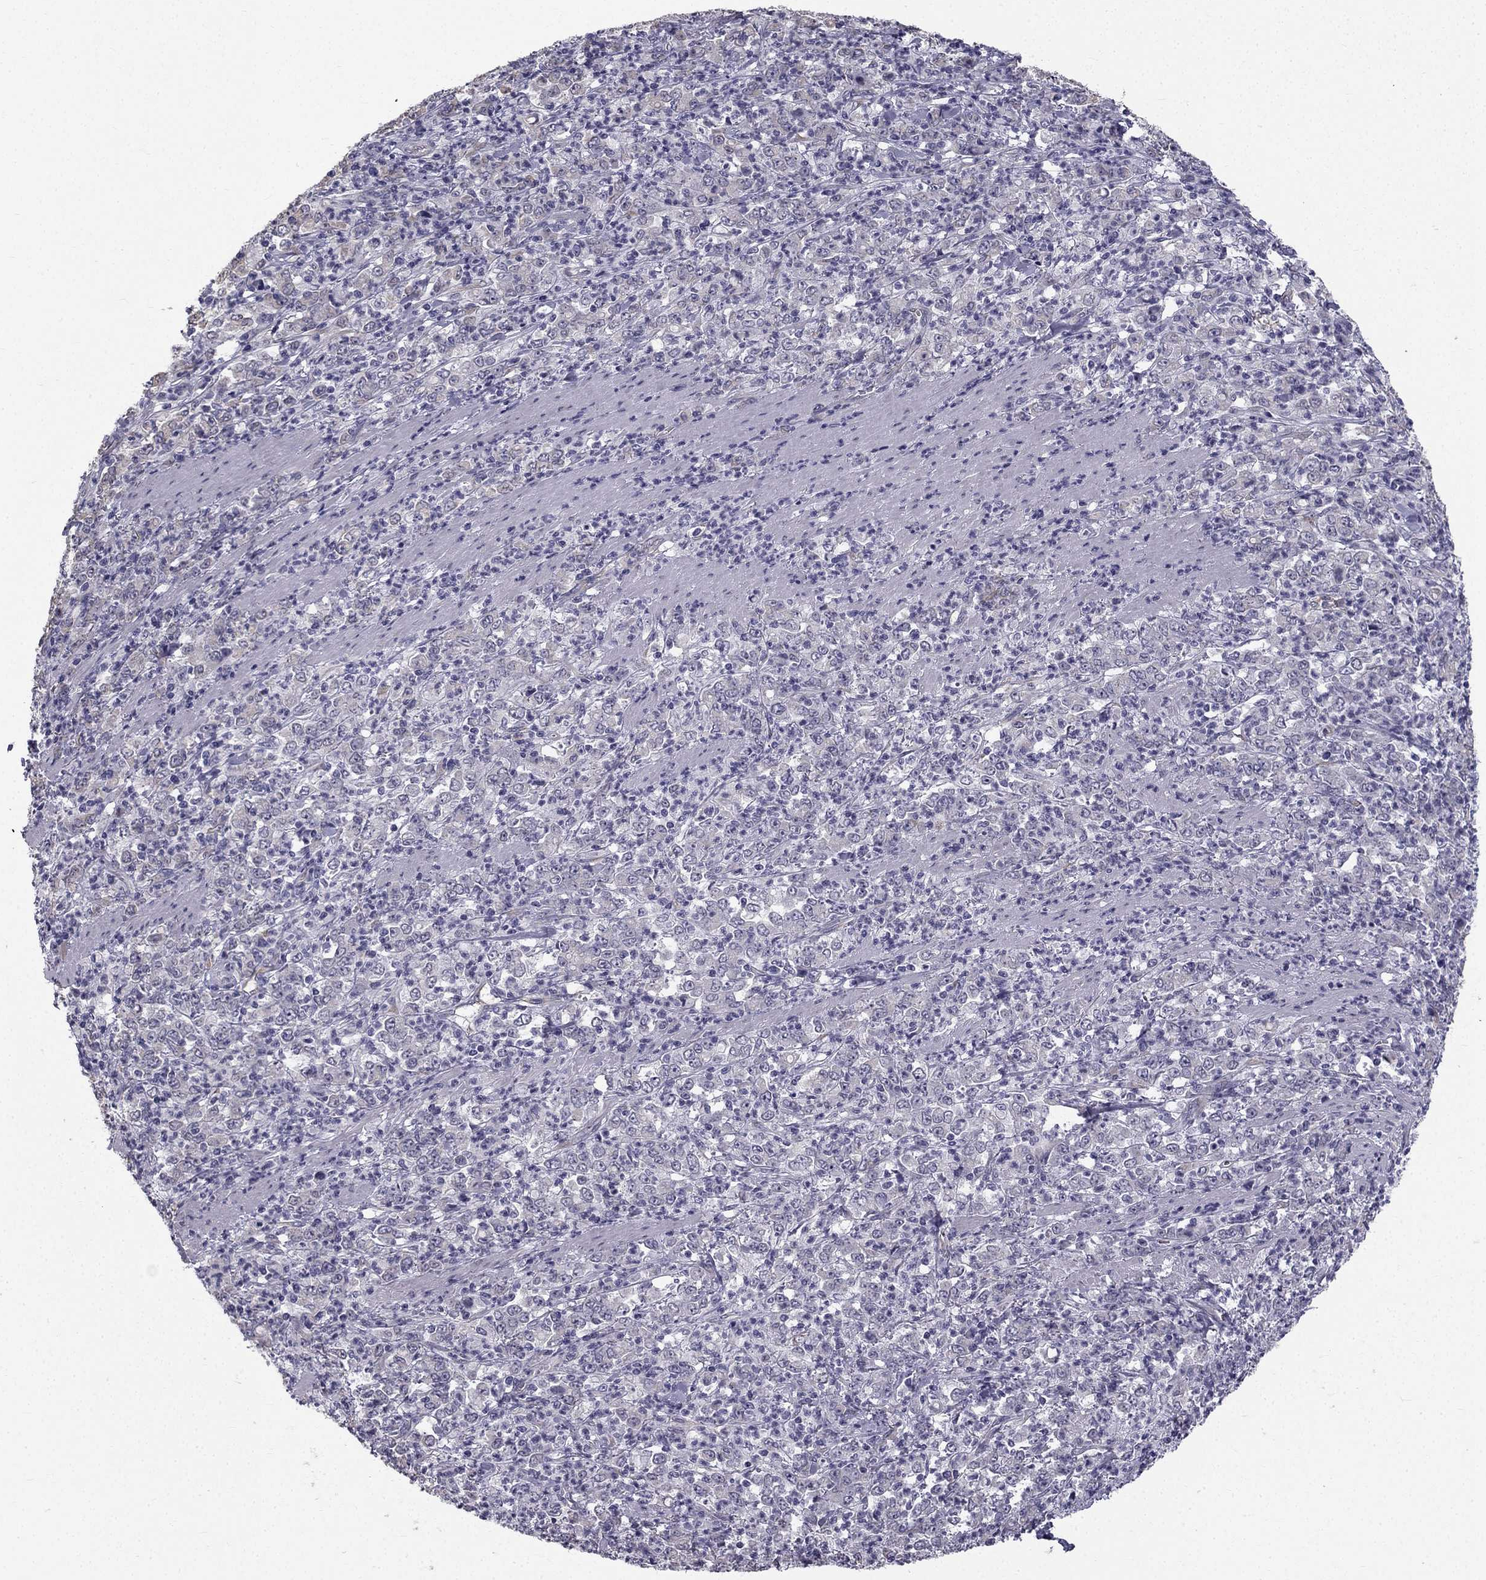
{"staining": {"intensity": "negative", "quantity": "none", "location": "none"}, "tissue": "stomach cancer", "cell_type": "Tumor cells", "image_type": "cancer", "snomed": [{"axis": "morphology", "description": "Adenocarcinoma, NOS"}, {"axis": "topography", "description": "Stomach, lower"}], "caption": "This is a micrograph of immunohistochemistry staining of stomach cancer, which shows no expression in tumor cells.", "gene": "CCDC40", "patient": {"sex": "female", "age": 71}}